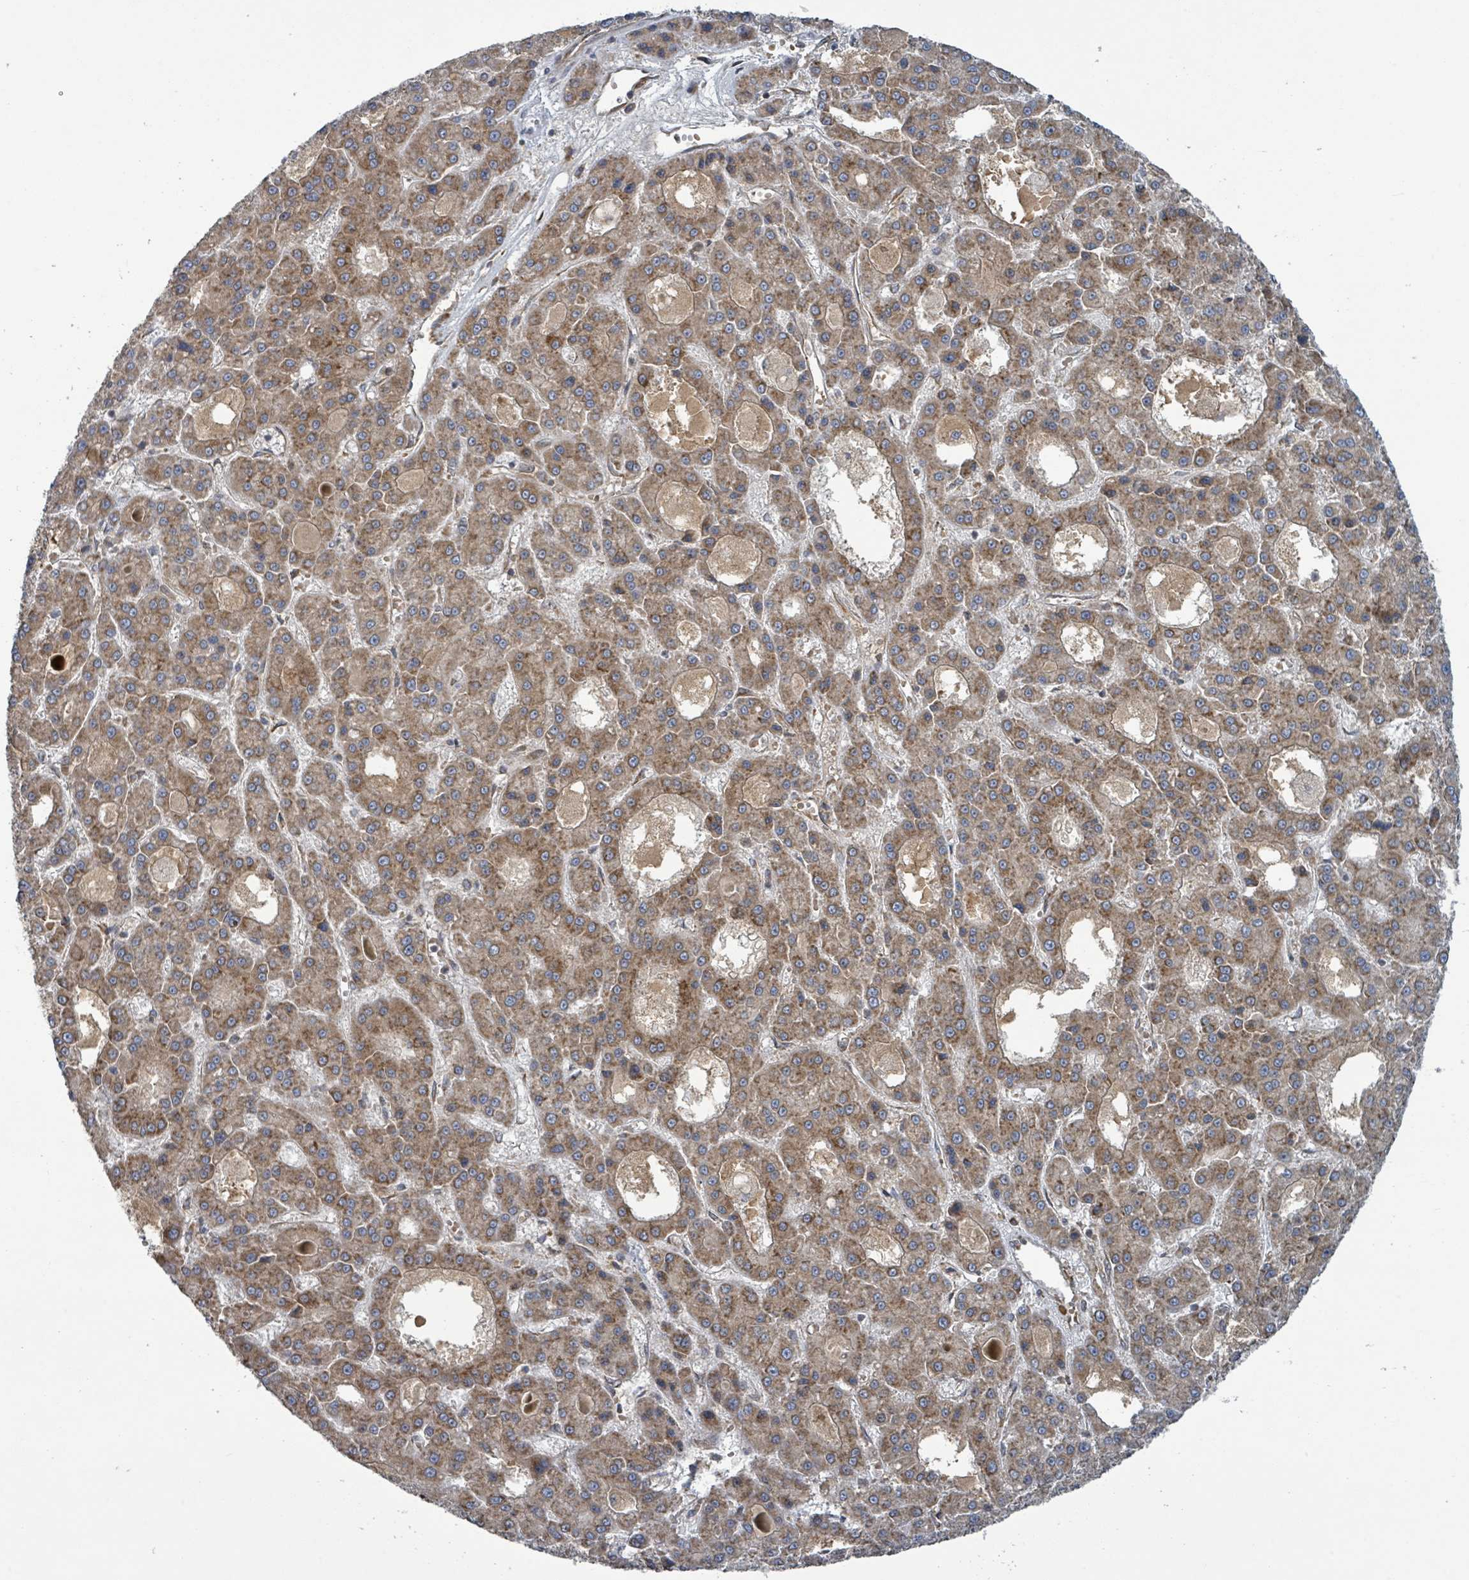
{"staining": {"intensity": "moderate", "quantity": ">75%", "location": "cytoplasmic/membranous"}, "tissue": "liver cancer", "cell_type": "Tumor cells", "image_type": "cancer", "snomed": [{"axis": "morphology", "description": "Carcinoma, Hepatocellular, NOS"}, {"axis": "topography", "description": "Liver"}], "caption": "Liver hepatocellular carcinoma stained with IHC displays moderate cytoplasmic/membranous positivity in approximately >75% of tumor cells. Using DAB (3,3'-diaminobenzidine) (brown) and hematoxylin (blue) stains, captured at high magnification using brightfield microscopy.", "gene": "OR51E1", "patient": {"sex": "male", "age": 70}}